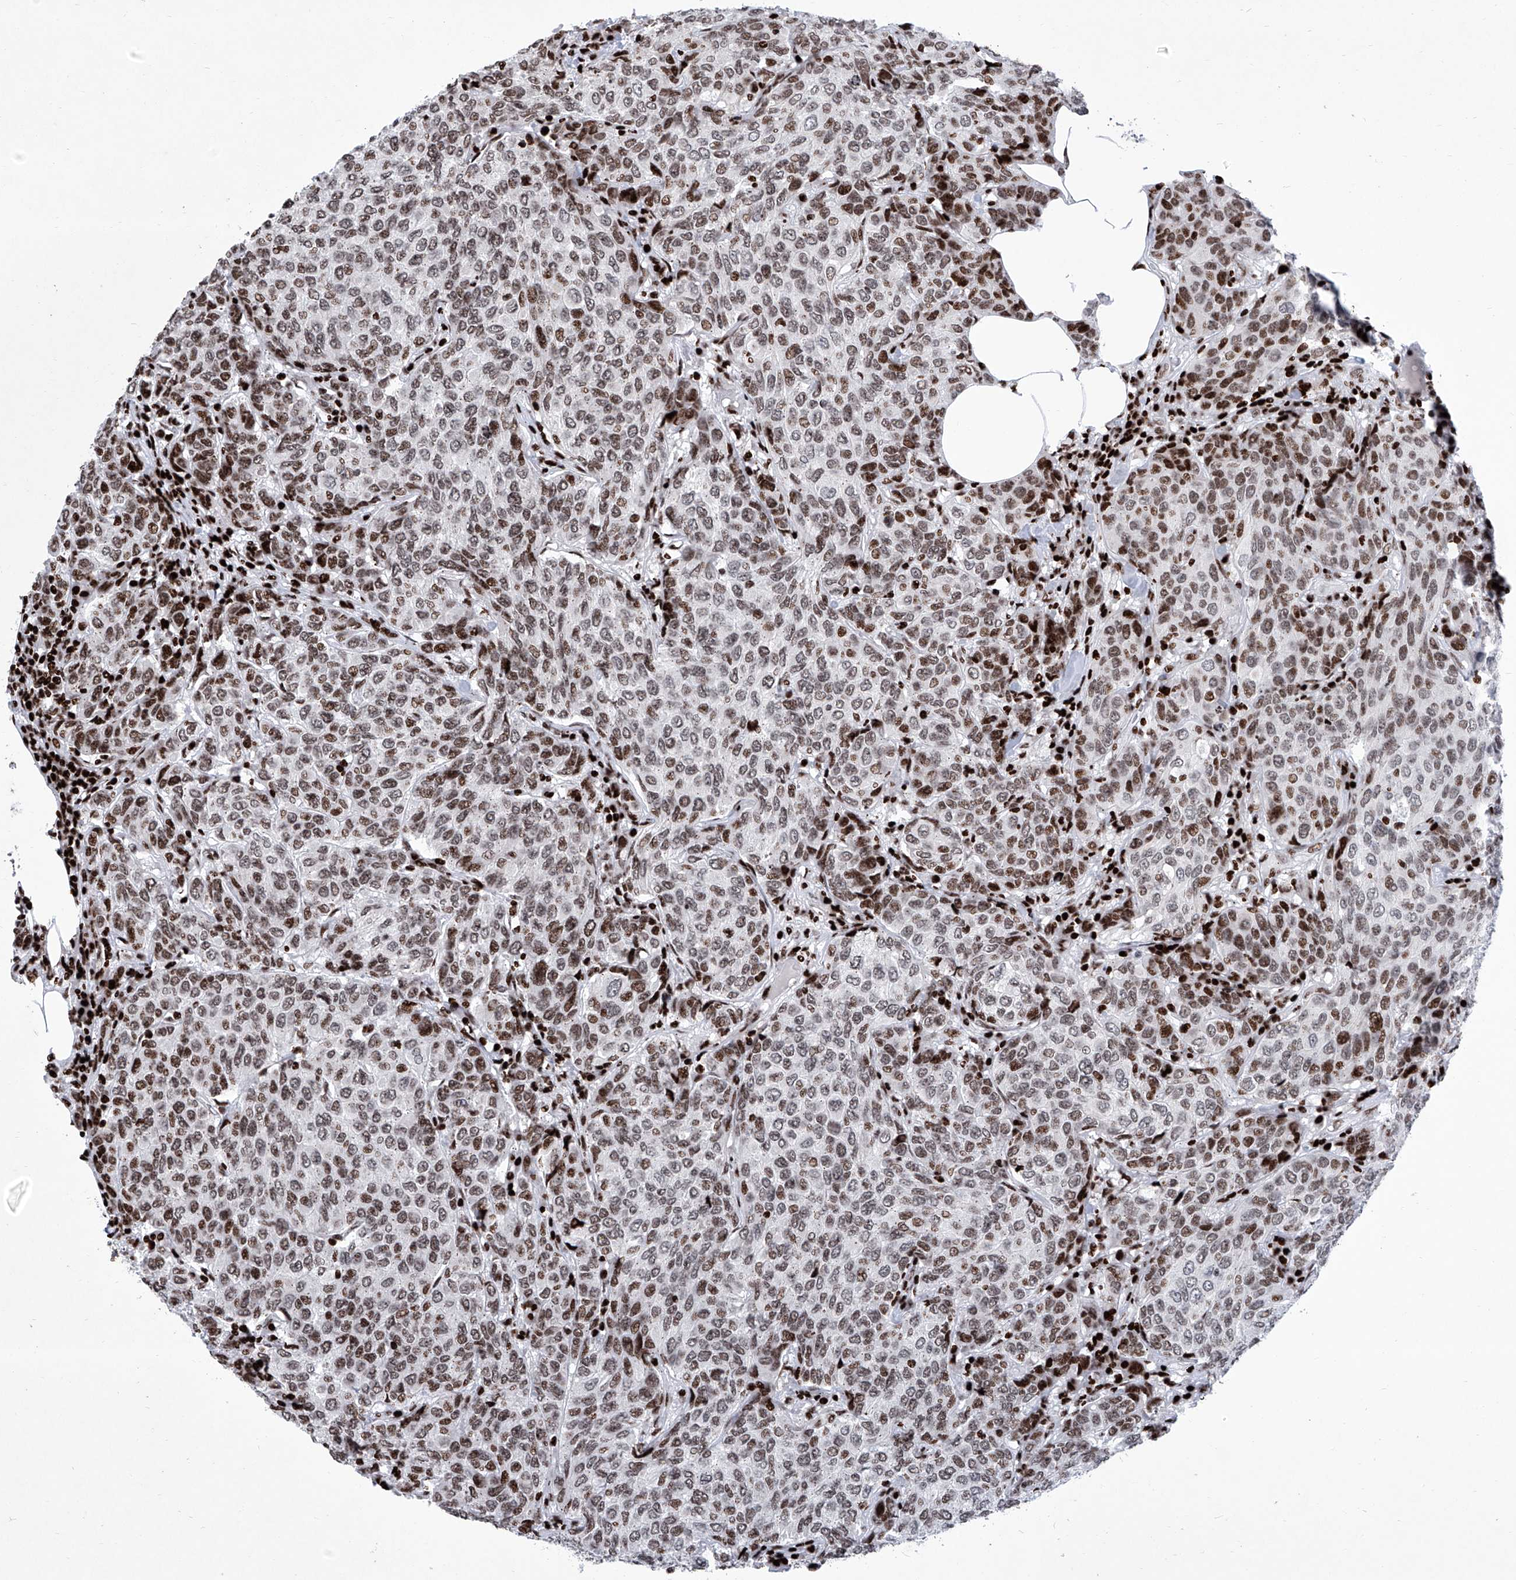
{"staining": {"intensity": "moderate", "quantity": ">75%", "location": "nuclear"}, "tissue": "breast cancer", "cell_type": "Tumor cells", "image_type": "cancer", "snomed": [{"axis": "morphology", "description": "Duct carcinoma"}, {"axis": "topography", "description": "Breast"}], "caption": "Immunohistochemistry photomicrograph of human breast cancer stained for a protein (brown), which reveals medium levels of moderate nuclear staining in about >75% of tumor cells.", "gene": "HEY2", "patient": {"sex": "female", "age": 55}}